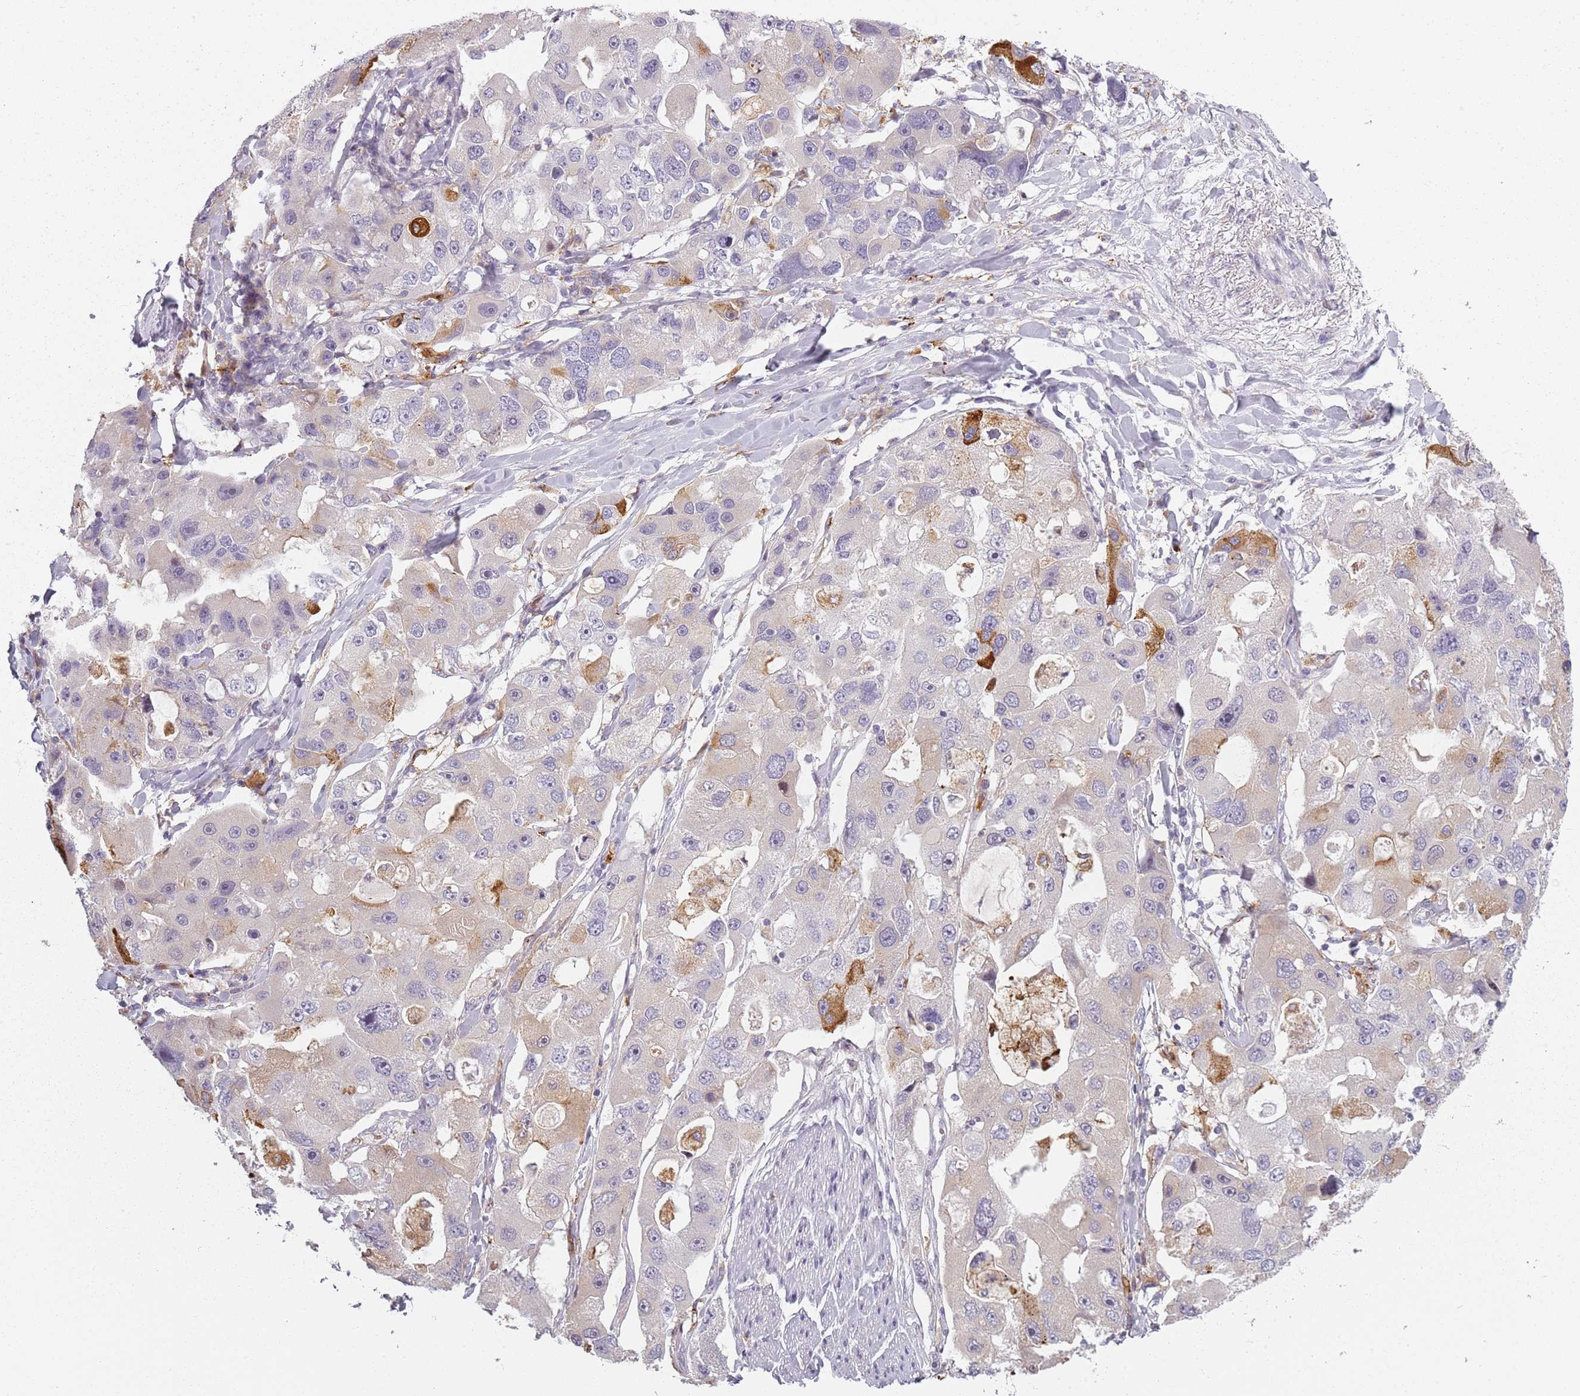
{"staining": {"intensity": "strong", "quantity": "<25%", "location": "cytoplasmic/membranous"}, "tissue": "lung cancer", "cell_type": "Tumor cells", "image_type": "cancer", "snomed": [{"axis": "morphology", "description": "Adenocarcinoma, NOS"}, {"axis": "topography", "description": "Lung"}], "caption": "Immunohistochemical staining of adenocarcinoma (lung) displays medium levels of strong cytoplasmic/membranous staining in approximately <25% of tumor cells.", "gene": "CC2D2B", "patient": {"sex": "female", "age": 54}}